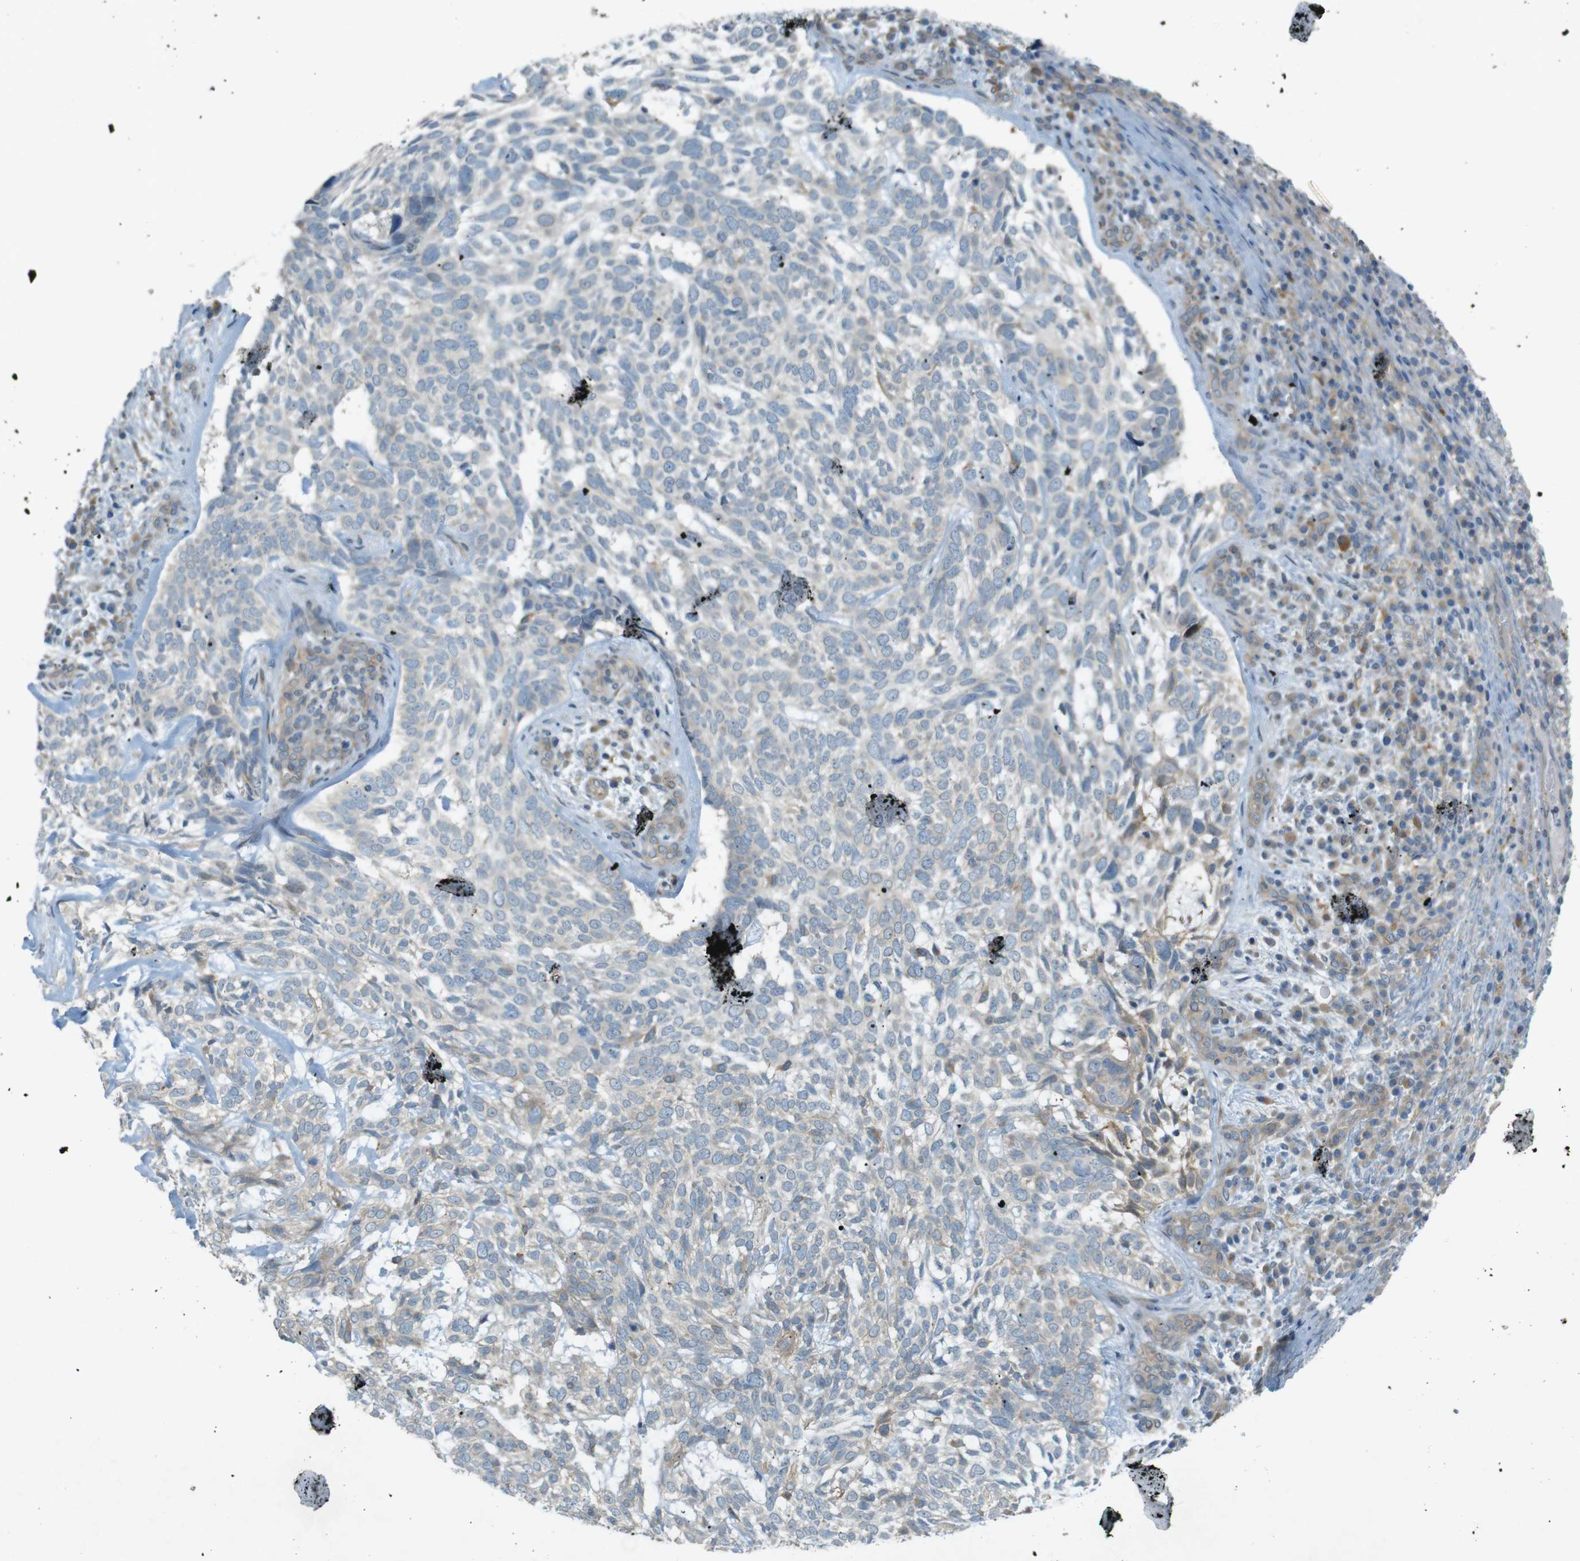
{"staining": {"intensity": "negative", "quantity": "none", "location": "none"}, "tissue": "skin cancer", "cell_type": "Tumor cells", "image_type": "cancer", "snomed": [{"axis": "morphology", "description": "Basal cell carcinoma"}, {"axis": "topography", "description": "Skin"}], "caption": "An IHC image of skin cancer is shown. There is no staining in tumor cells of skin cancer.", "gene": "TMEM41B", "patient": {"sex": "male", "age": 72}}